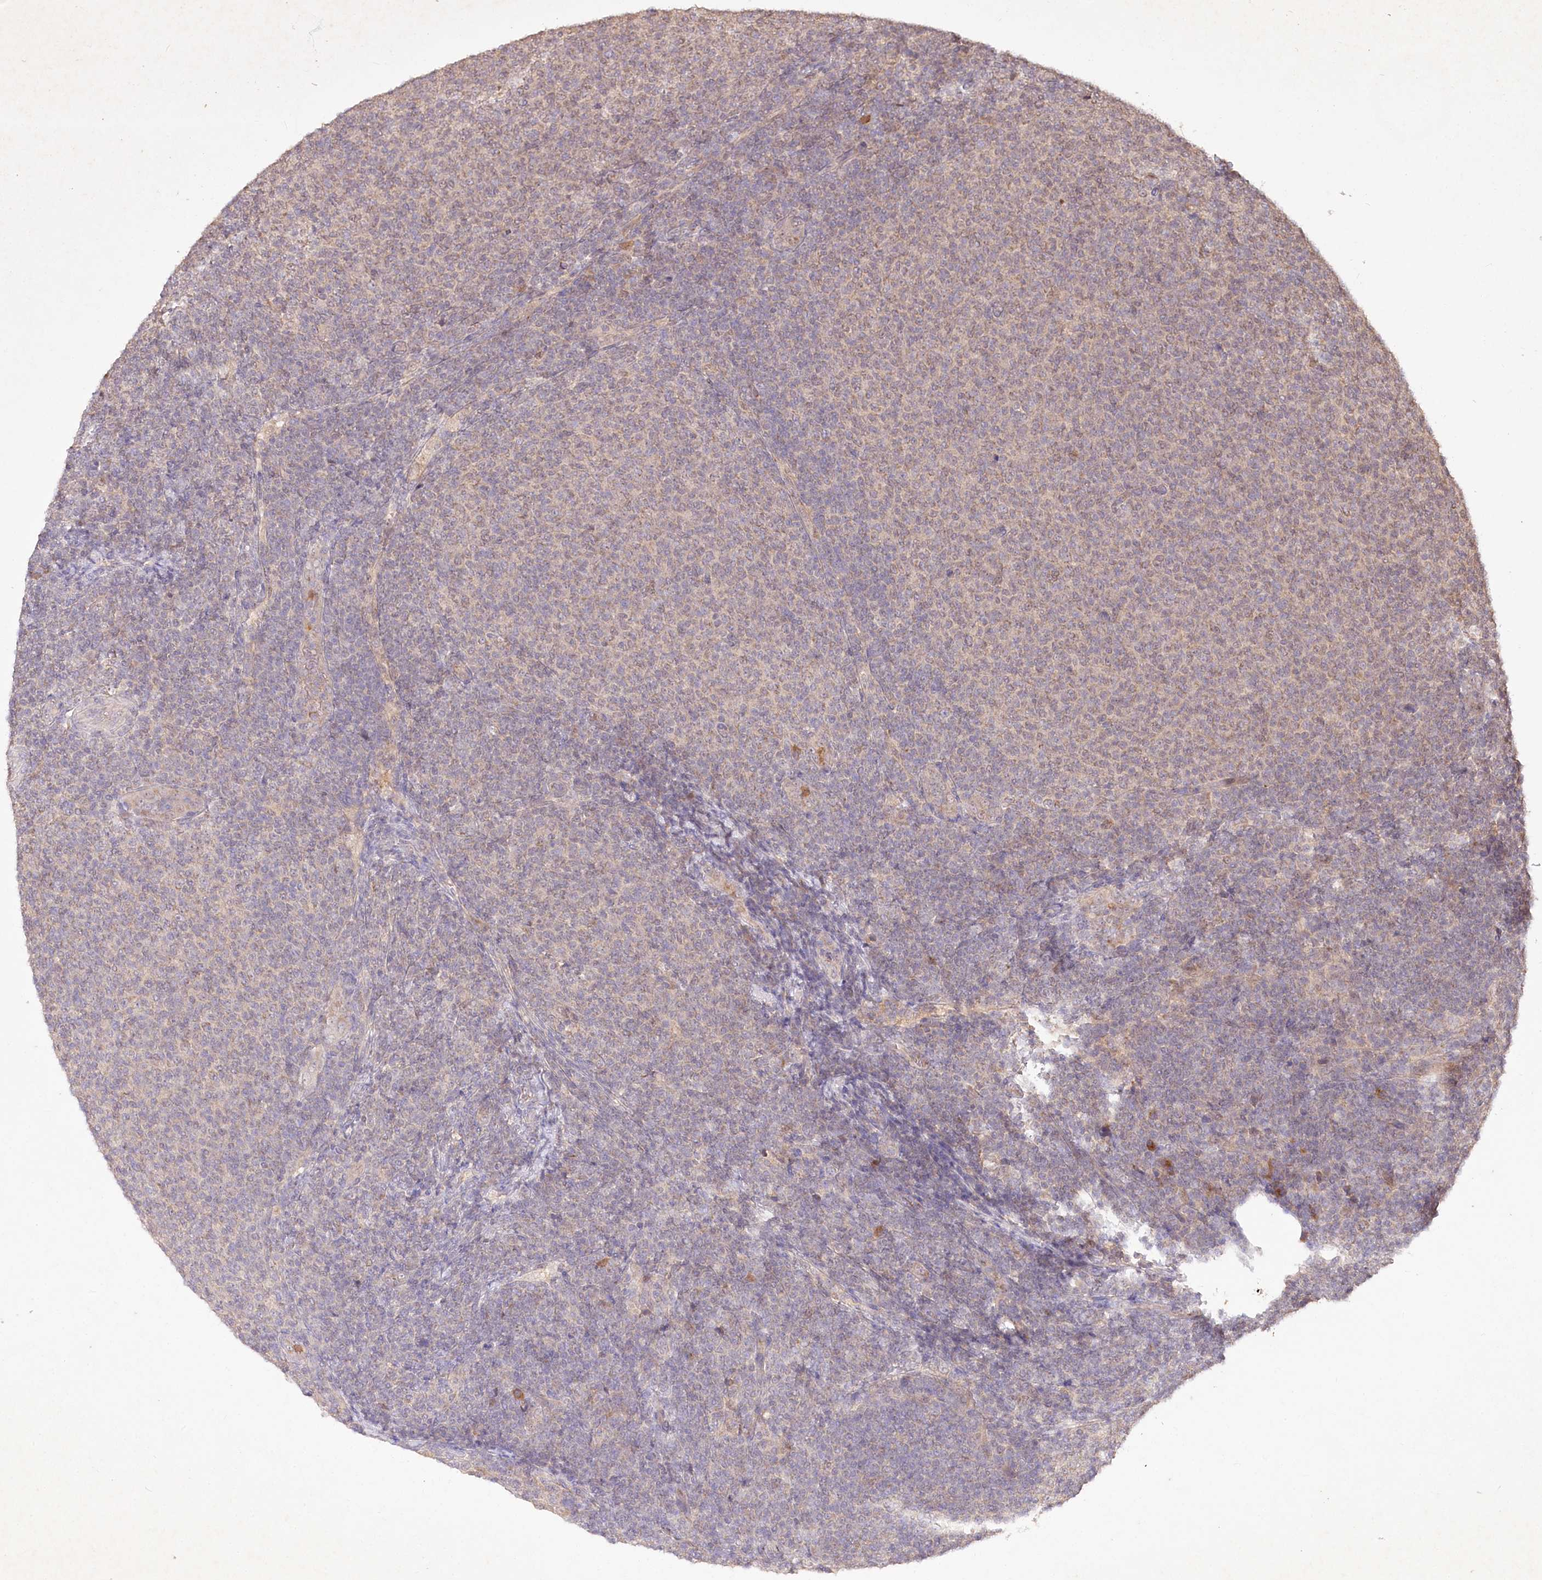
{"staining": {"intensity": "weak", "quantity": "25%-75%", "location": "cytoplasmic/membranous"}, "tissue": "lymphoma", "cell_type": "Tumor cells", "image_type": "cancer", "snomed": [{"axis": "morphology", "description": "Malignant lymphoma, non-Hodgkin's type, Low grade"}, {"axis": "topography", "description": "Lymph node"}], "caption": "Human lymphoma stained with a protein marker exhibits weak staining in tumor cells.", "gene": "IRAK1BP1", "patient": {"sex": "male", "age": 66}}